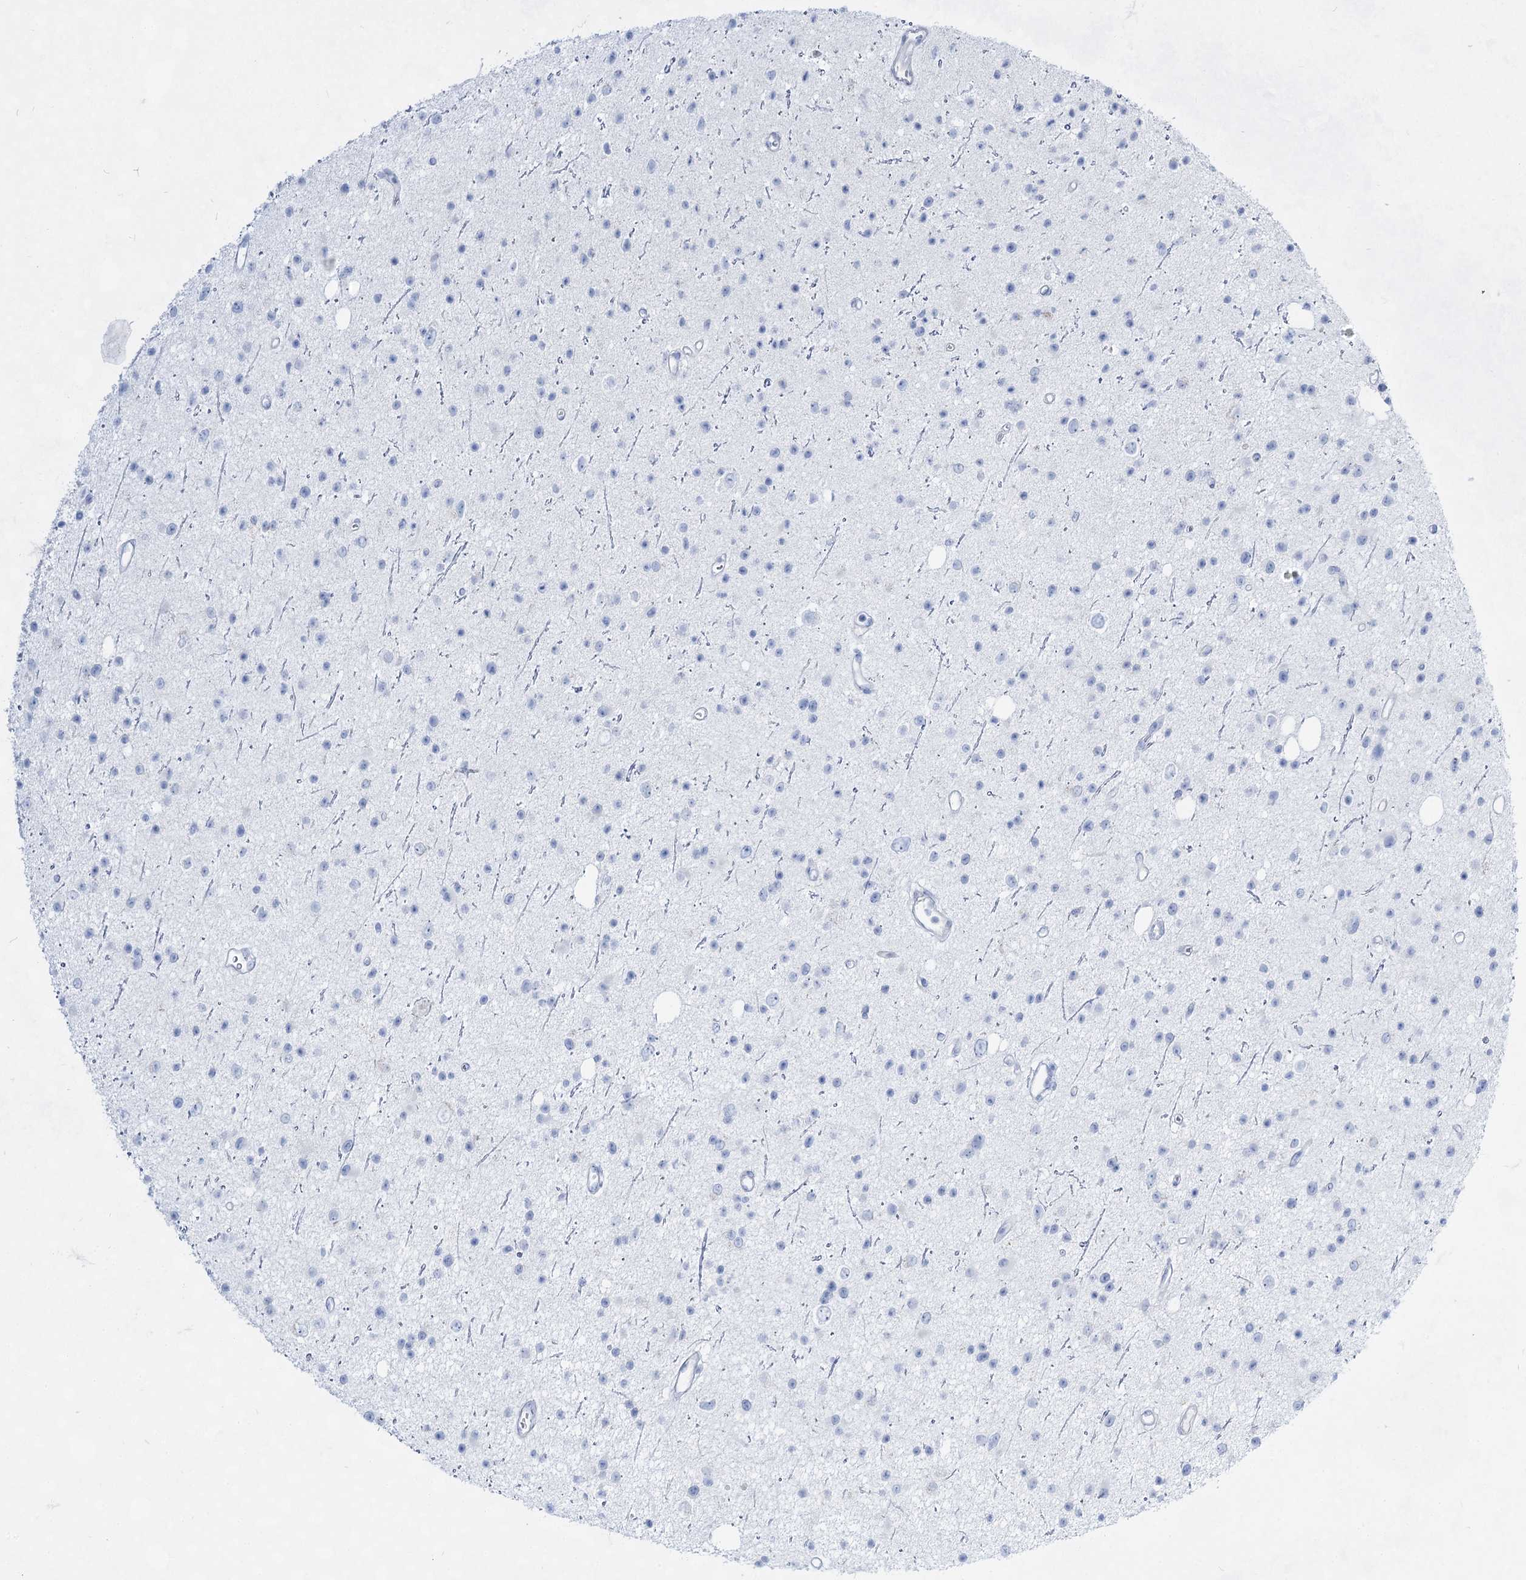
{"staining": {"intensity": "negative", "quantity": "none", "location": "none"}, "tissue": "glioma", "cell_type": "Tumor cells", "image_type": "cancer", "snomed": [{"axis": "morphology", "description": "Glioma, malignant, Low grade"}, {"axis": "topography", "description": "Cerebral cortex"}], "caption": "Immunohistochemical staining of human malignant low-grade glioma shows no significant expression in tumor cells.", "gene": "ACRV1", "patient": {"sex": "female", "age": 39}}